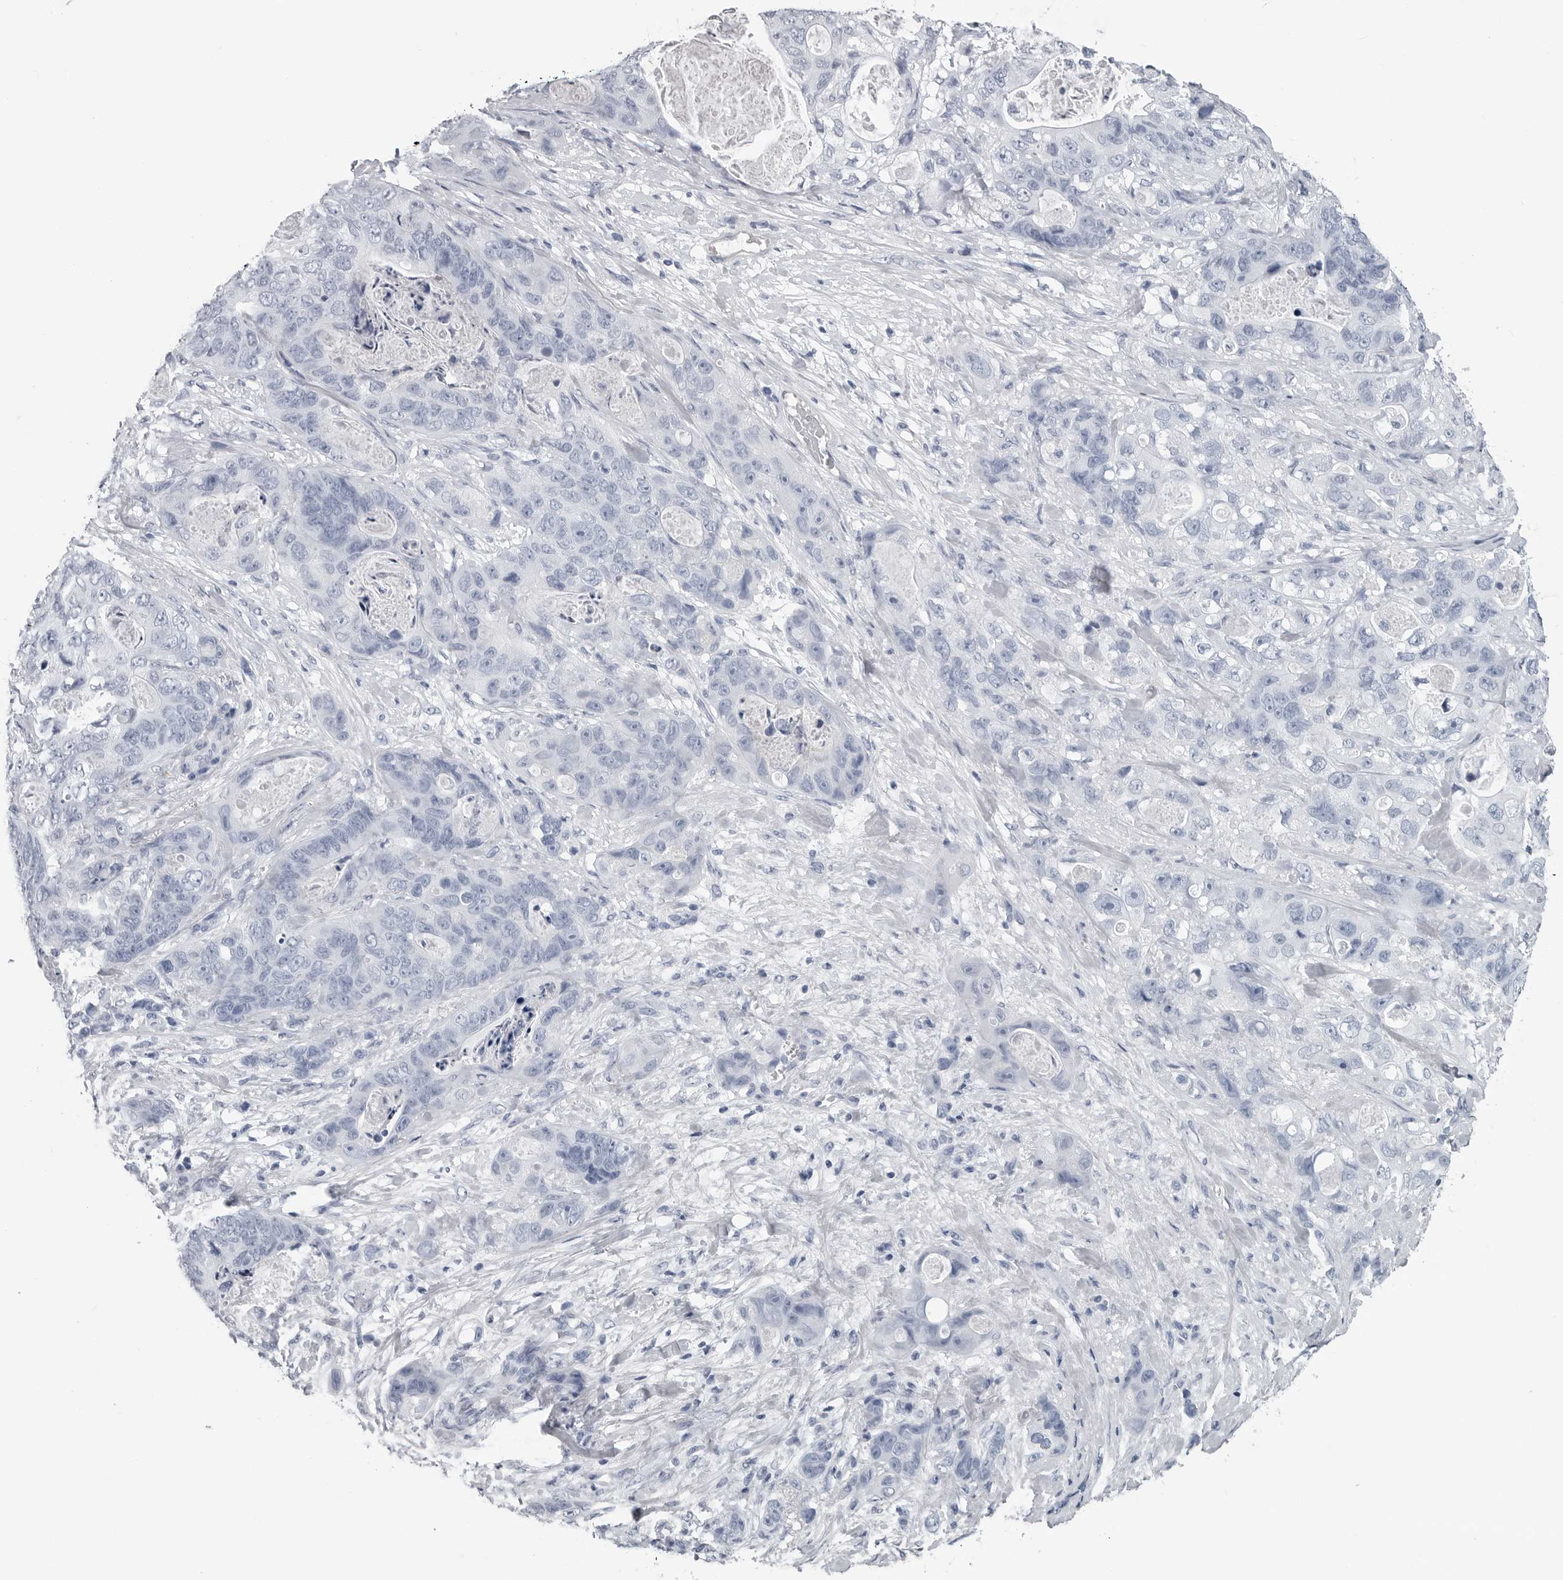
{"staining": {"intensity": "negative", "quantity": "none", "location": "none"}, "tissue": "stomach cancer", "cell_type": "Tumor cells", "image_type": "cancer", "snomed": [{"axis": "morphology", "description": "Normal tissue, NOS"}, {"axis": "morphology", "description": "Adenocarcinoma, NOS"}, {"axis": "topography", "description": "Stomach"}], "caption": "Stomach cancer (adenocarcinoma) was stained to show a protein in brown. There is no significant positivity in tumor cells.", "gene": "AMPD1", "patient": {"sex": "female", "age": 89}}